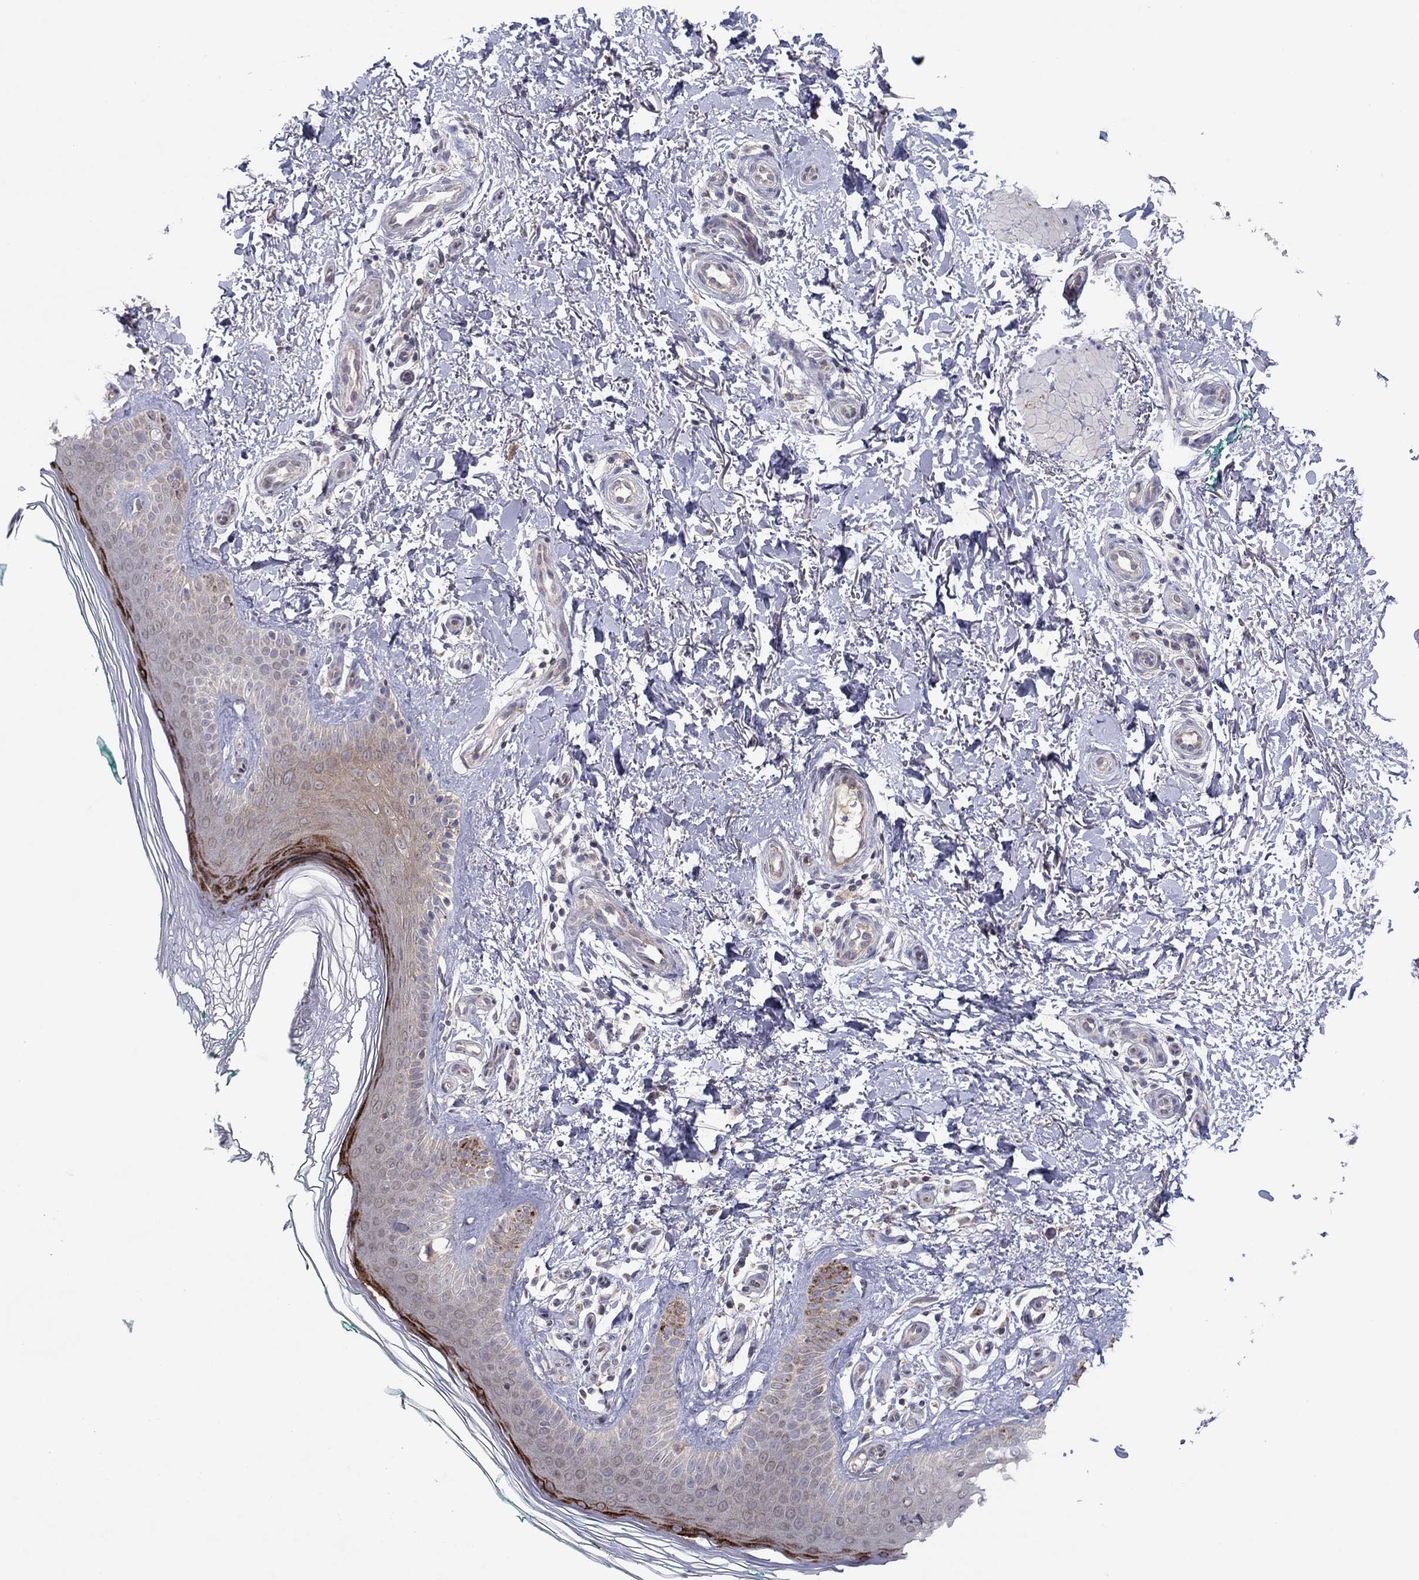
{"staining": {"intensity": "negative", "quantity": "none", "location": "none"}, "tissue": "skin", "cell_type": "Fibroblasts", "image_type": "normal", "snomed": [{"axis": "morphology", "description": "Normal tissue, NOS"}, {"axis": "morphology", "description": "Inflammation, NOS"}, {"axis": "morphology", "description": "Fibrosis, NOS"}, {"axis": "topography", "description": "Skin"}], "caption": "High magnification brightfield microscopy of unremarkable skin stained with DAB (brown) and counterstained with hematoxylin (blue): fibroblasts show no significant positivity. The staining is performed using DAB brown chromogen with nuclei counter-stained in using hematoxylin.", "gene": "CRACDL", "patient": {"sex": "male", "age": 71}}